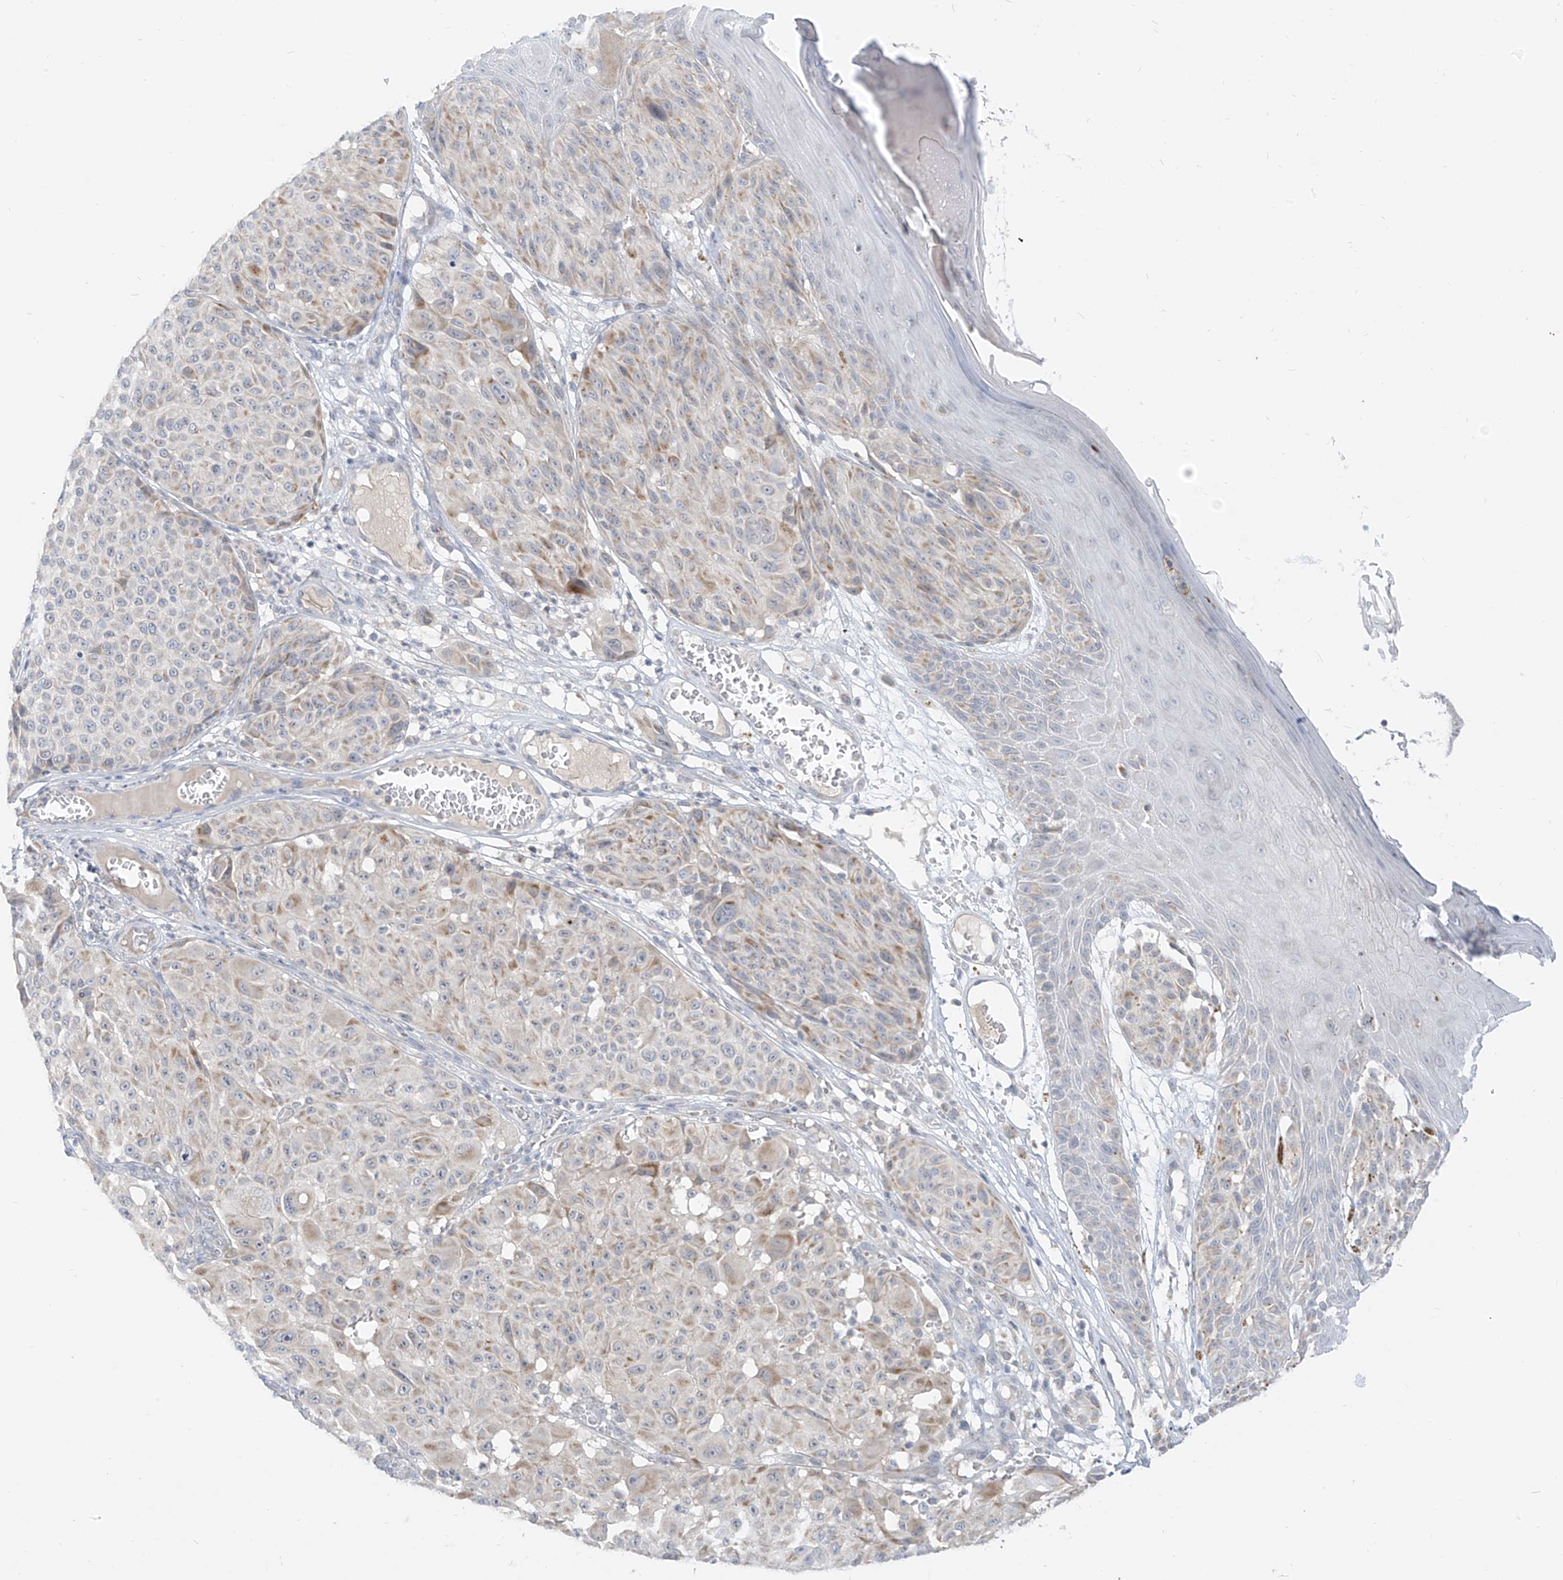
{"staining": {"intensity": "weak", "quantity": "<25%", "location": "cytoplasmic/membranous"}, "tissue": "melanoma", "cell_type": "Tumor cells", "image_type": "cancer", "snomed": [{"axis": "morphology", "description": "Malignant melanoma, NOS"}, {"axis": "topography", "description": "Skin"}], "caption": "IHC histopathology image of malignant melanoma stained for a protein (brown), which displays no positivity in tumor cells.", "gene": "C2orf42", "patient": {"sex": "male", "age": 83}}